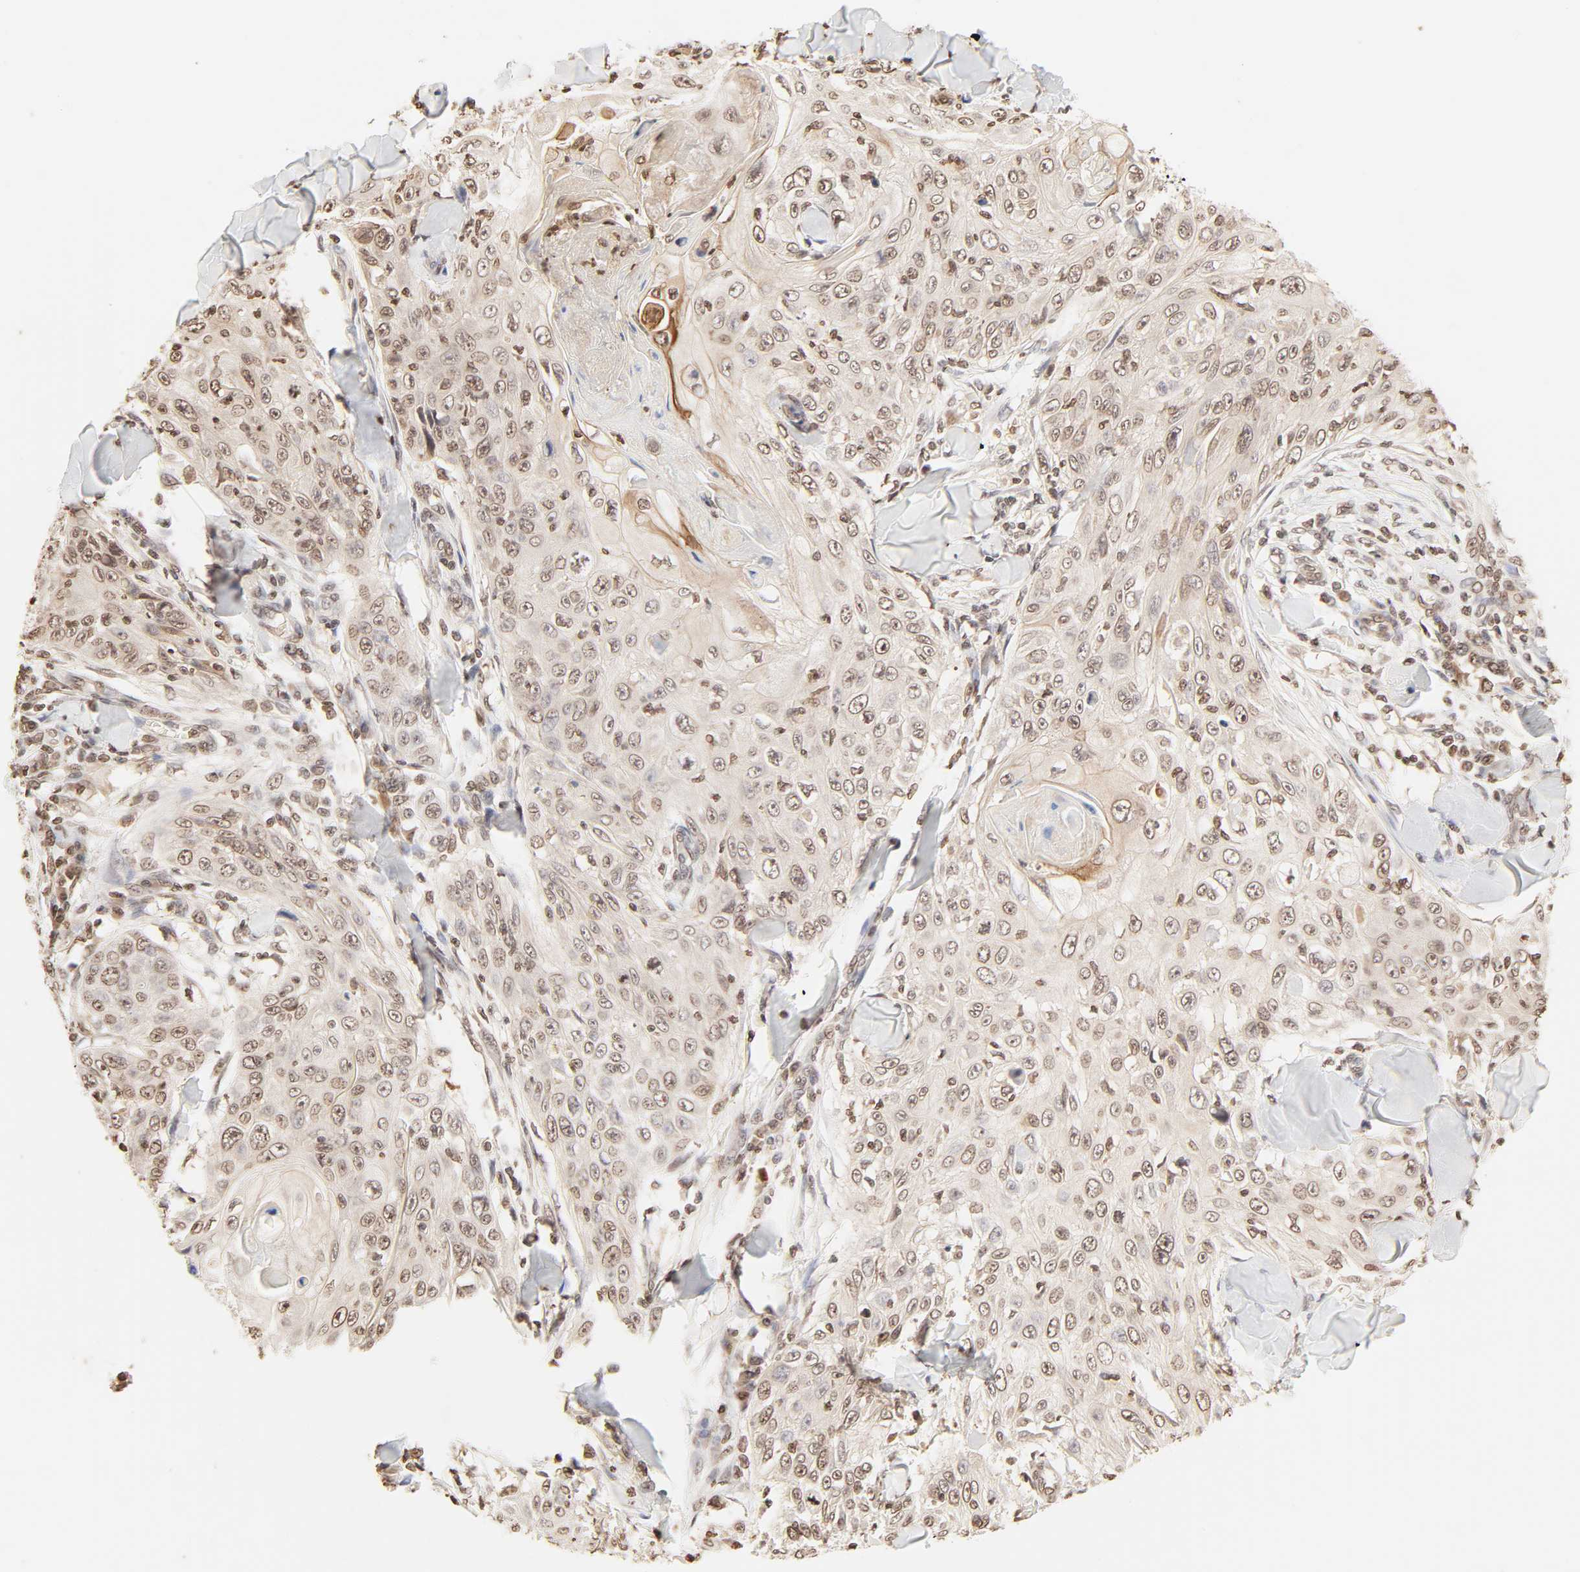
{"staining": {"intensity": "moderate", "quantity": ">75%", "location": "cytoplasmic/membranous,nuclear"}, "tissue": "skin cancer", "cell_type": "Tumor cells", "image_type": "cancer", "snomed": [{"axis": "morphology", "description": "Squamous cell carcinoma, NOS"}, {"axis": "topography", "description": "Skin"}], "caption": "DAB (3,3'-diaminobenzidine) immunohistochemical staining of human skin cancer (squamous cell carcinoma) shows moderate cytoplasmic/membranous and nuclear protein positivity in about >75% of tumor cells.", "gene": "TBL1X", "patient": {"sex": "male", "age": 86}}